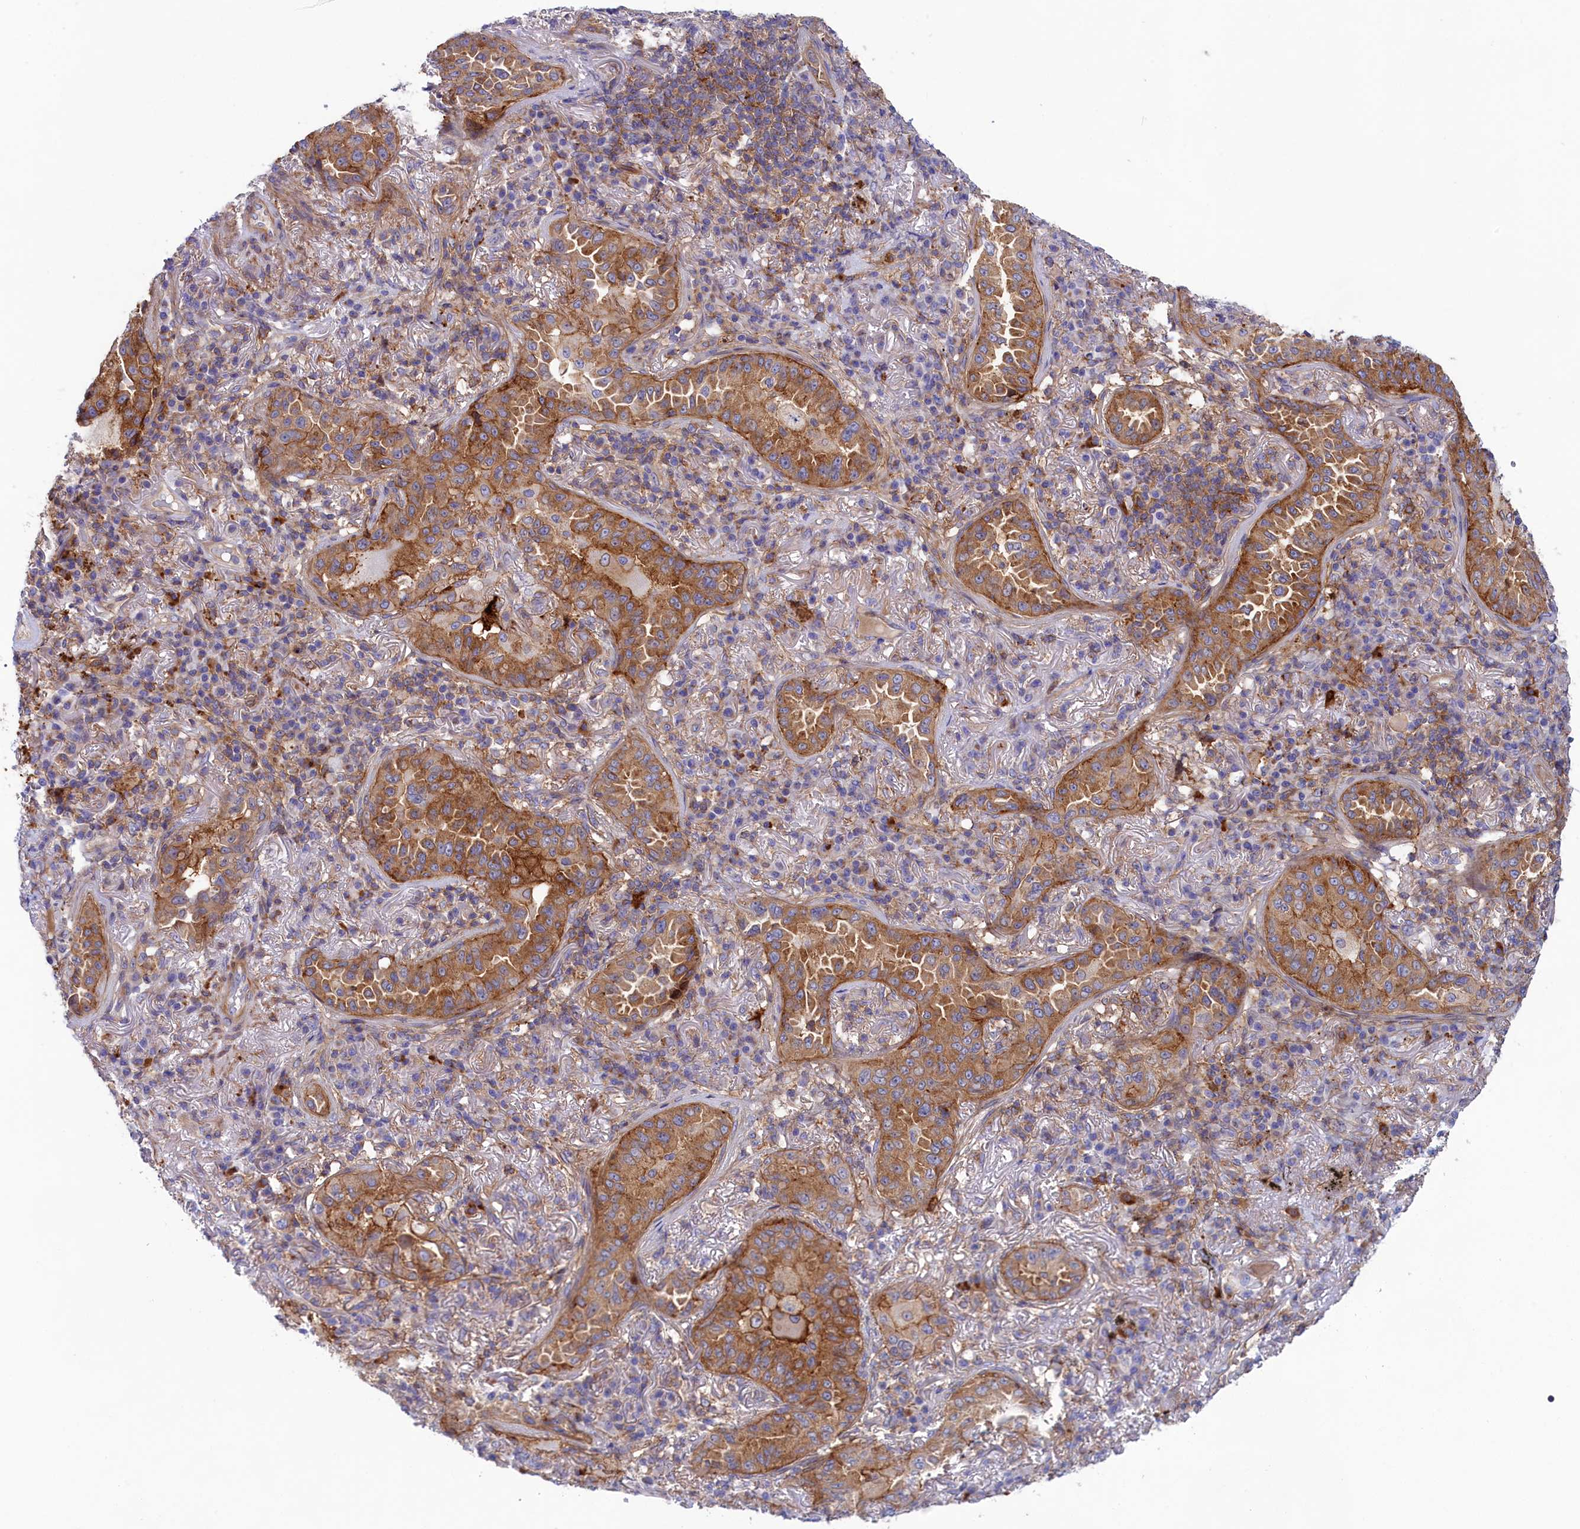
{"staining": {"intensity": "moderate", "quantity": ">75%", "location": "cytoplasmic/membranous"}, "tissue": "lung cancer", "cell_type": "Tumor cells", "image_type": "cancer", "snomed": [{"axis": "morphology", "description": "Adenocarcinoma, NOS"}, {"axis": "topography", "description": "Lung"}], "caption": "Moderate cytoplasmic/membranous positivity for a protein is present in approximately >75% of tumor cells of adenocarcinoma (lung) using IHC.", "gene": "SCAMP4", "patient": {"sex": "female", "age": 69}}